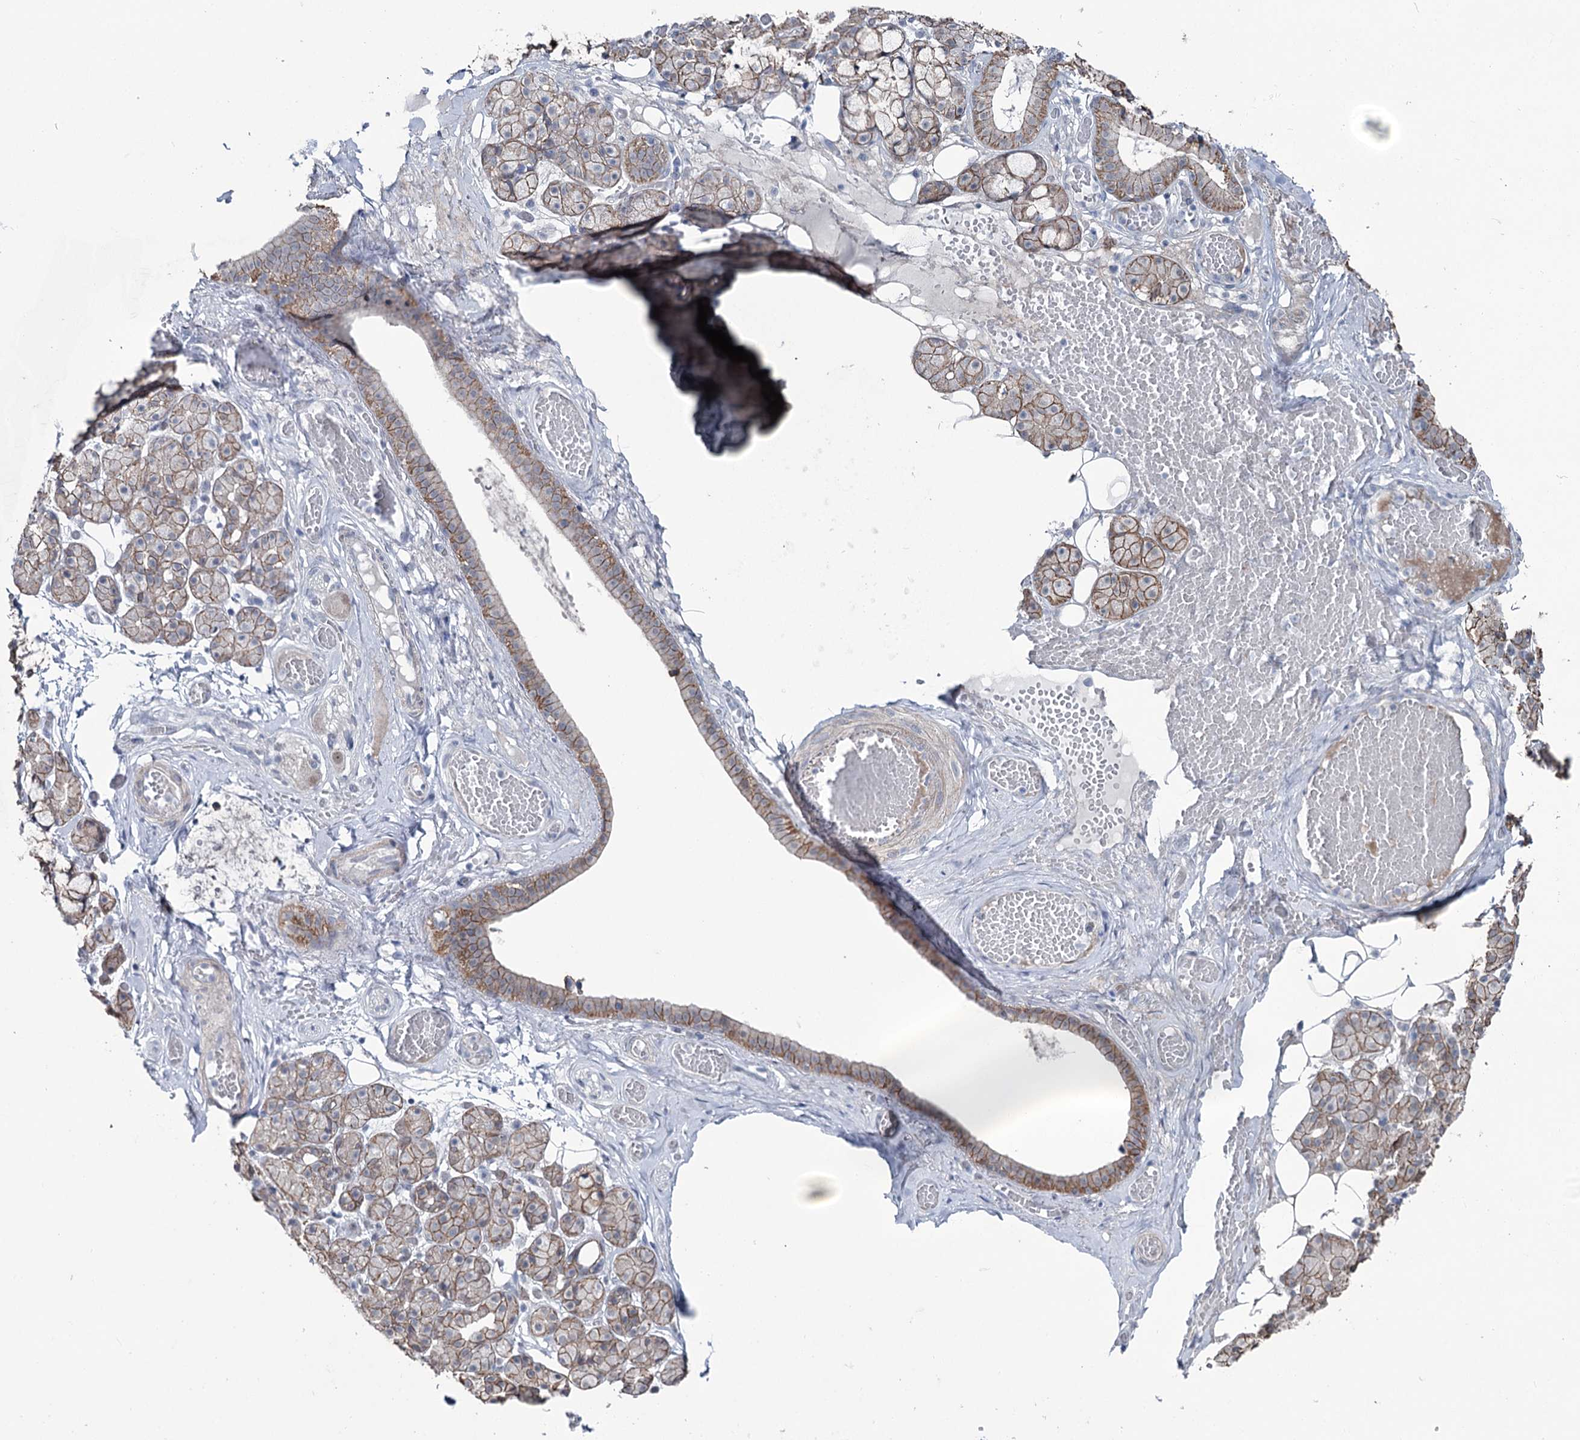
{"staining": {"intensity": "moderate", "quantity": ">75%", "location": "cytoplasmic/membranous"}, "tissue": "salivary gland", "cell_type": "Glandular cells", "image_type": "normal", "snomed": [{"axis": "morphology", "description": "Normal tissue, NOS"}, {"axis": "topography", "description": "Salivary gland"}], "caption": "A photomicrograph of human salivary gland stained for a protein shows moderate cytoplasmic/membranous brown staining in glandular cells. Using DAB (brown) and hematoxylin (blue) stains, captured at high magnification using brightfield microscopy.", "gene": "FAM120B", "patient": {"sex": "male", "age": 63}}